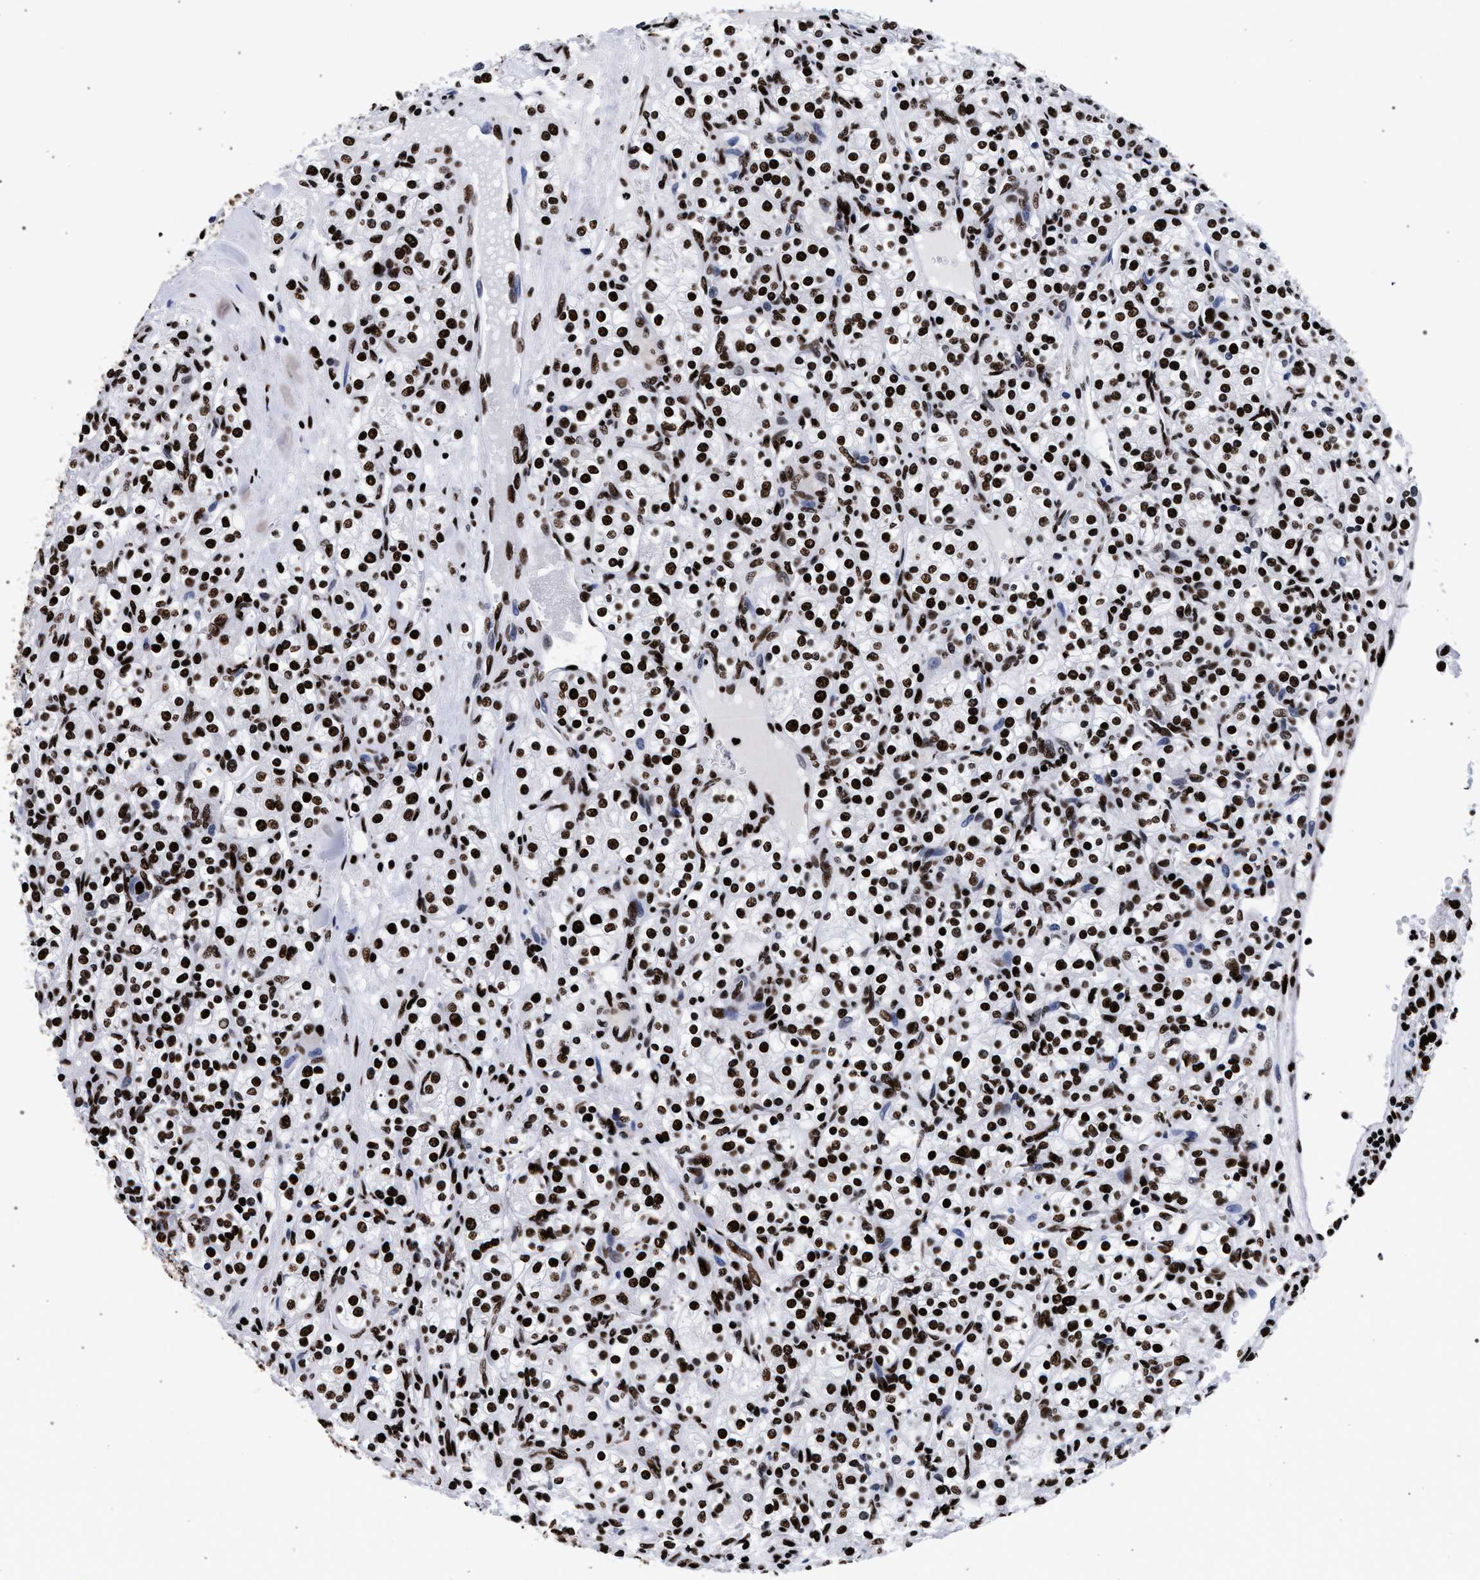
{"staining": {"intensity": "strong", "quantity": ">75%", "location": "nuclear"}, "tissue": "renal cancer", "cell_type": "Tumor cells", "image_type": "cancer", "snomed": [{"axis": "morphology", "description": "Adenocarcinoma, NOS"}, {"axis": "topography", "description": "Kidney"}], "caption": "Brown immunohistochemical staining in renal cancer reveals strong nuclear staining in approximately >75% of tumor cells. (DAB IHC, brown staining for protein, blue staining for nuclei).", "gene": "HNRNPA1", "patient": {"sex": "male", "age": 77}}